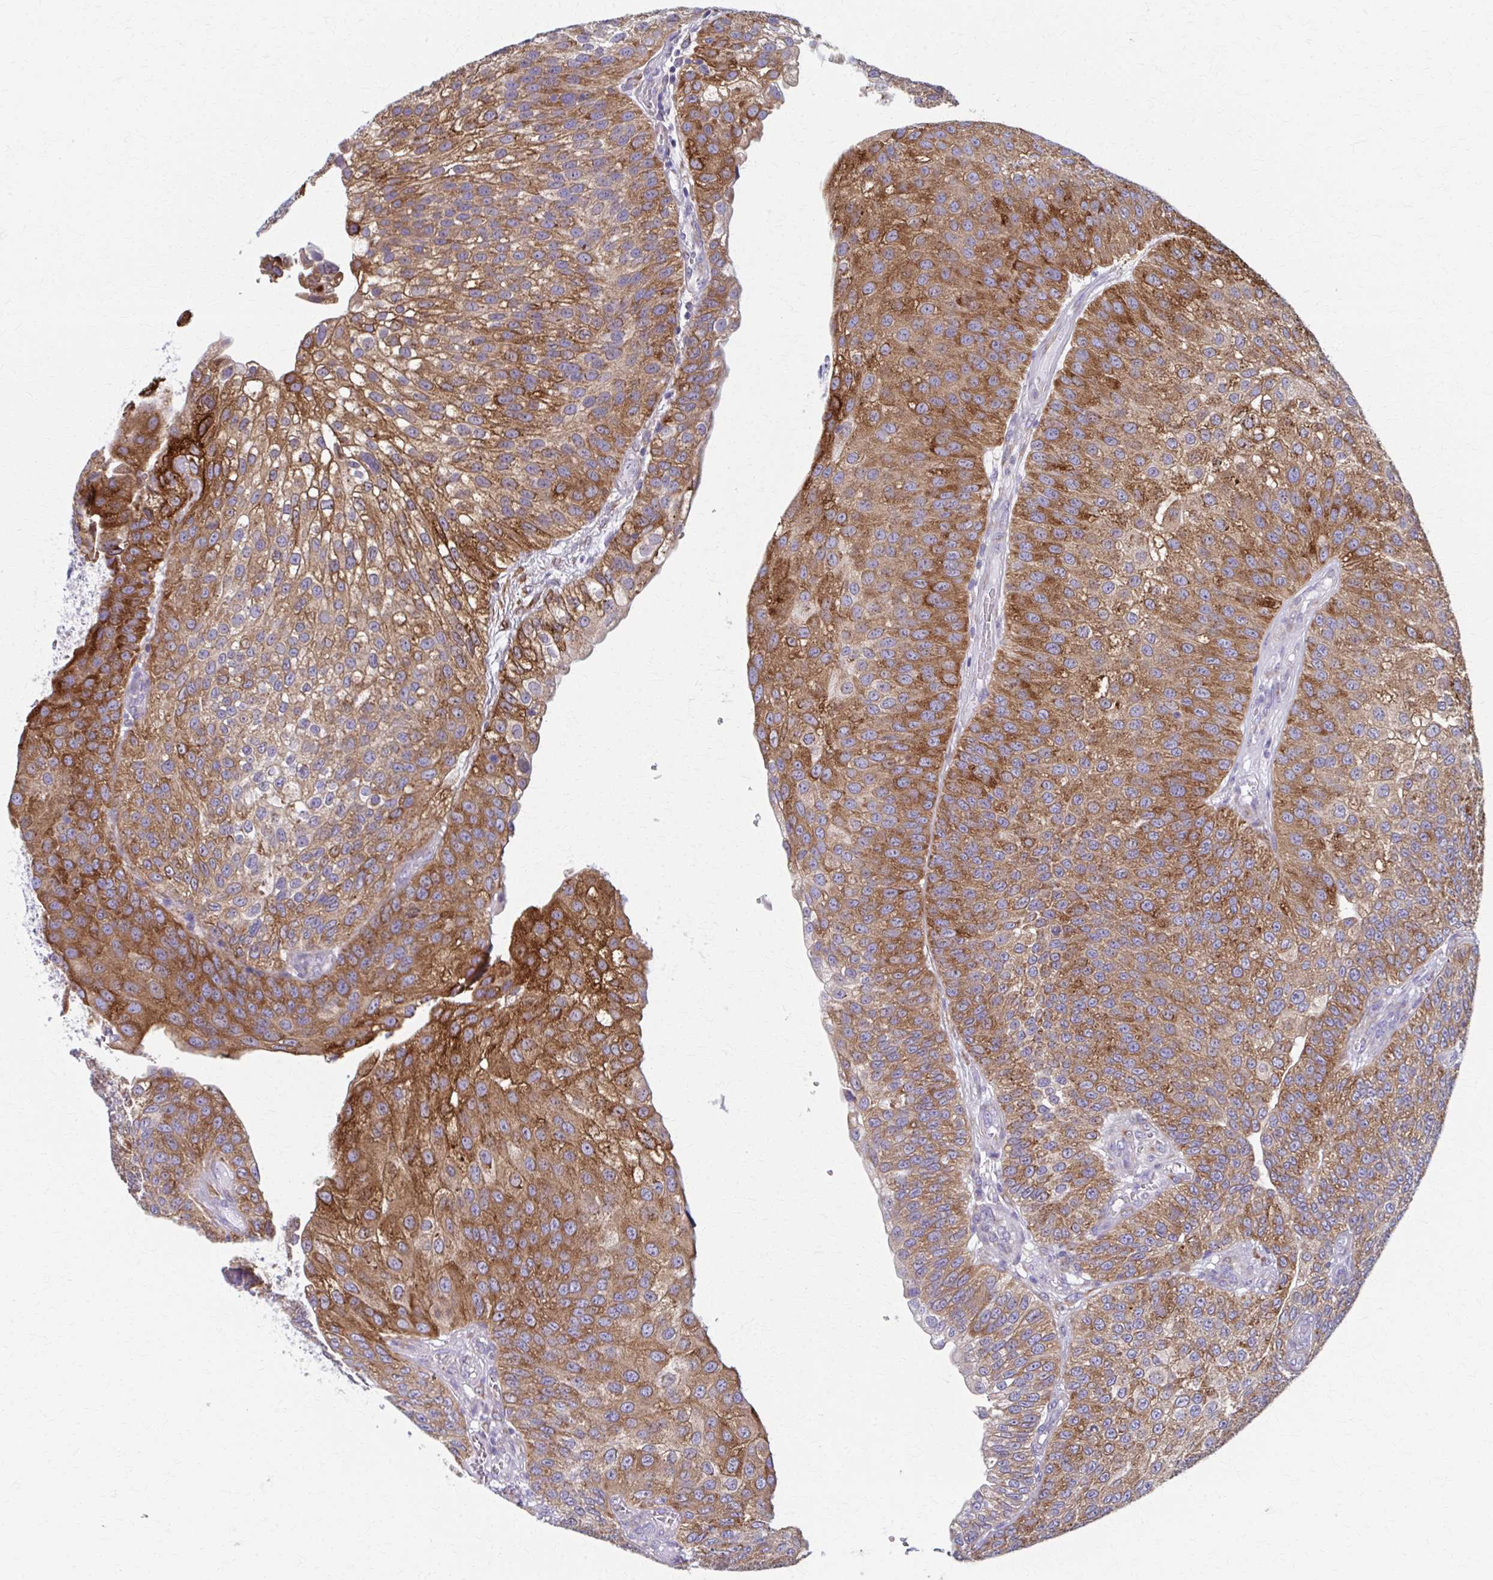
{"staining": {"intensity": "strong", "quantity": "25%-75%", "location": "cytoplasmic/membranous"}, "tissue": "urothelial cancer", "cell_type": "Tumor cells", "image_type": "cancer", "snomed": [{"axis": "morphology", "description": "Urothelial carcinoma, NOS"}, {"axis": "topography", "description": "Urinary bladder"}], "caption": "This micrograph reveals immunohistochemistry (IHC) staining of human urothelial cancer, with high strong cytoplasmic/membranous staining in about 25%-75% of tumor cells.", "gene": "SPATS2L", "patient": {"sex": "male", "age": 87}}